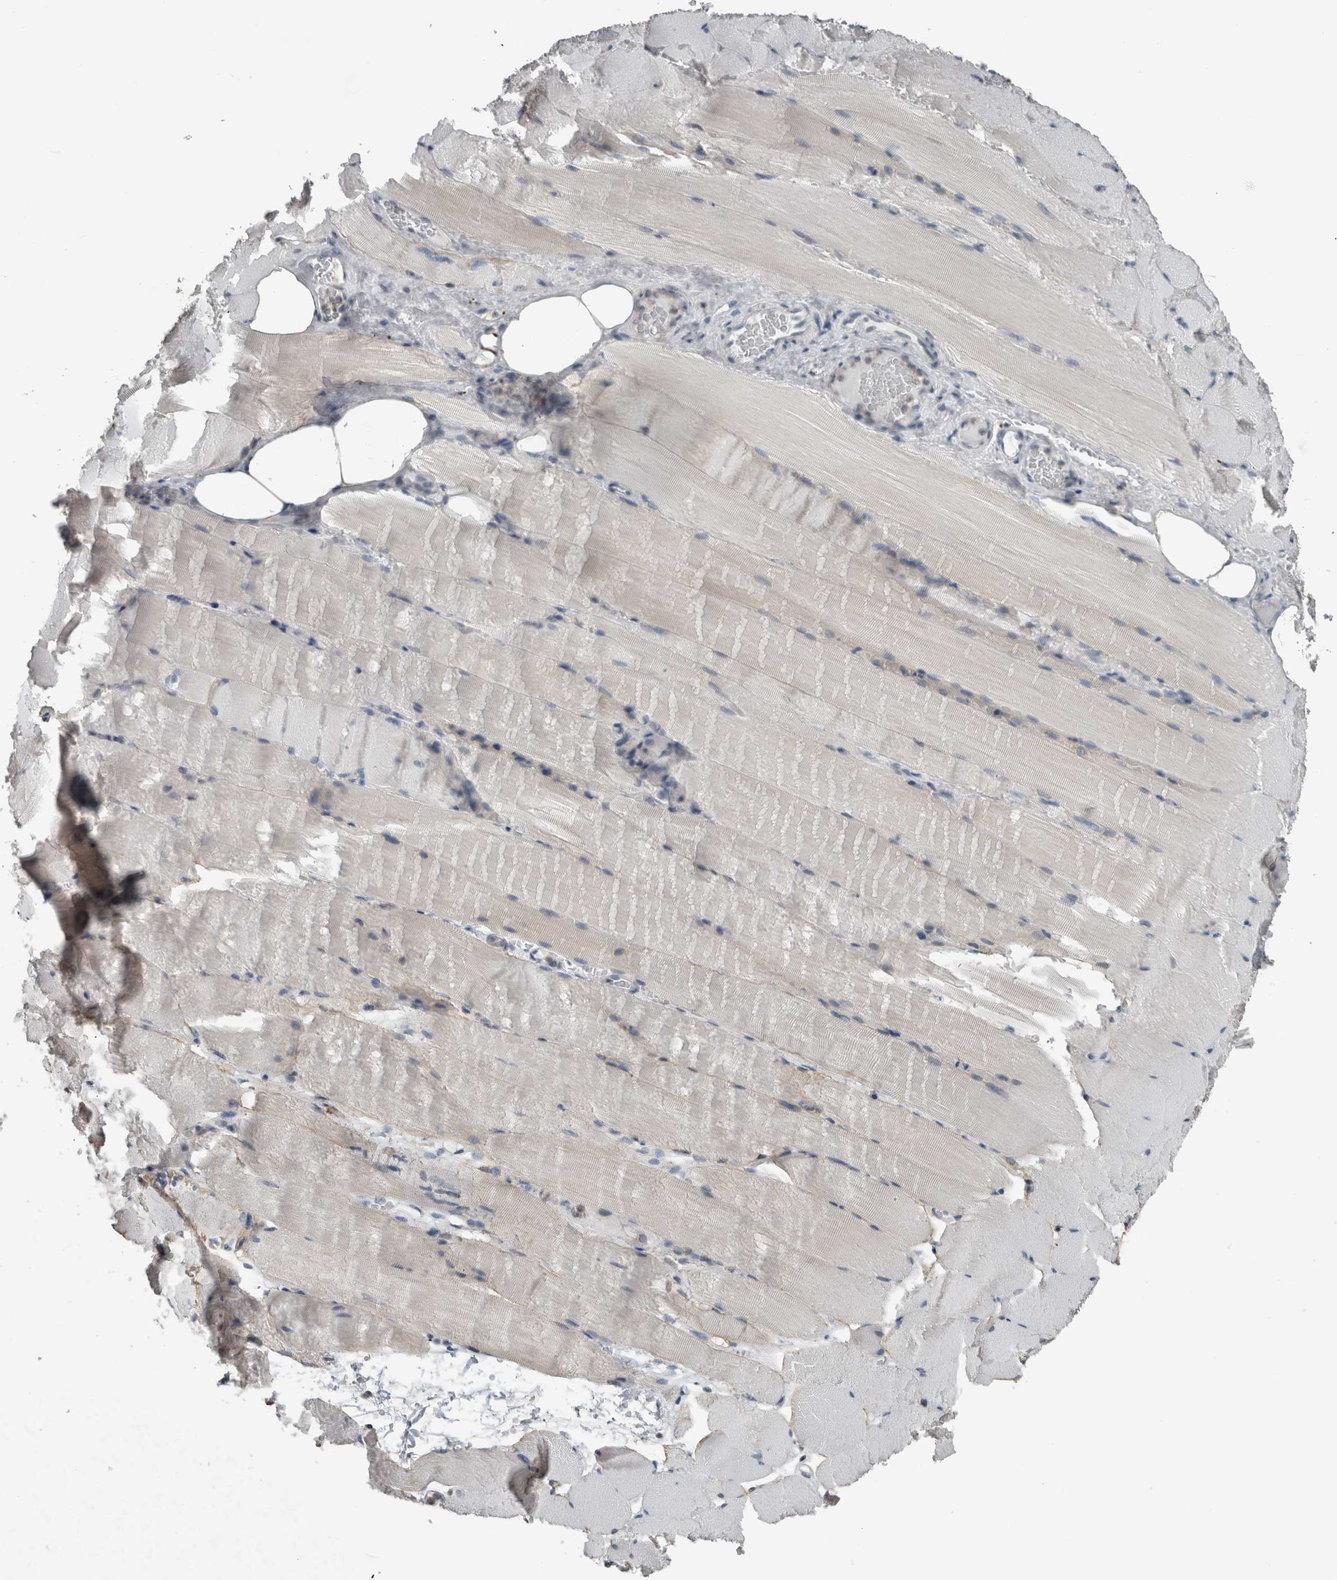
{"staining": {"intensity": "negative", "quantity": "none", "location": "none"}, "tissue": "skeletal muscle", "cell_type": "Myocytes", "image_type": "normal", "snomed": [{"axis": "morphology", "description": "Normal tissue, NOS"}, {"axis": "topography", "description": "Skeletal muscle"}, {"axis": "topography", "description": "Parathyroid gland"}], "caption": "Immunohistochemical staining of normal skeletal muscle displays no significant positivity in myocytes. (Immunohistochemistry (ihc), brightfield microscopy, high magnification).", "gene": "ACSF2", "patient": {"sex": "female", "age": 37}}